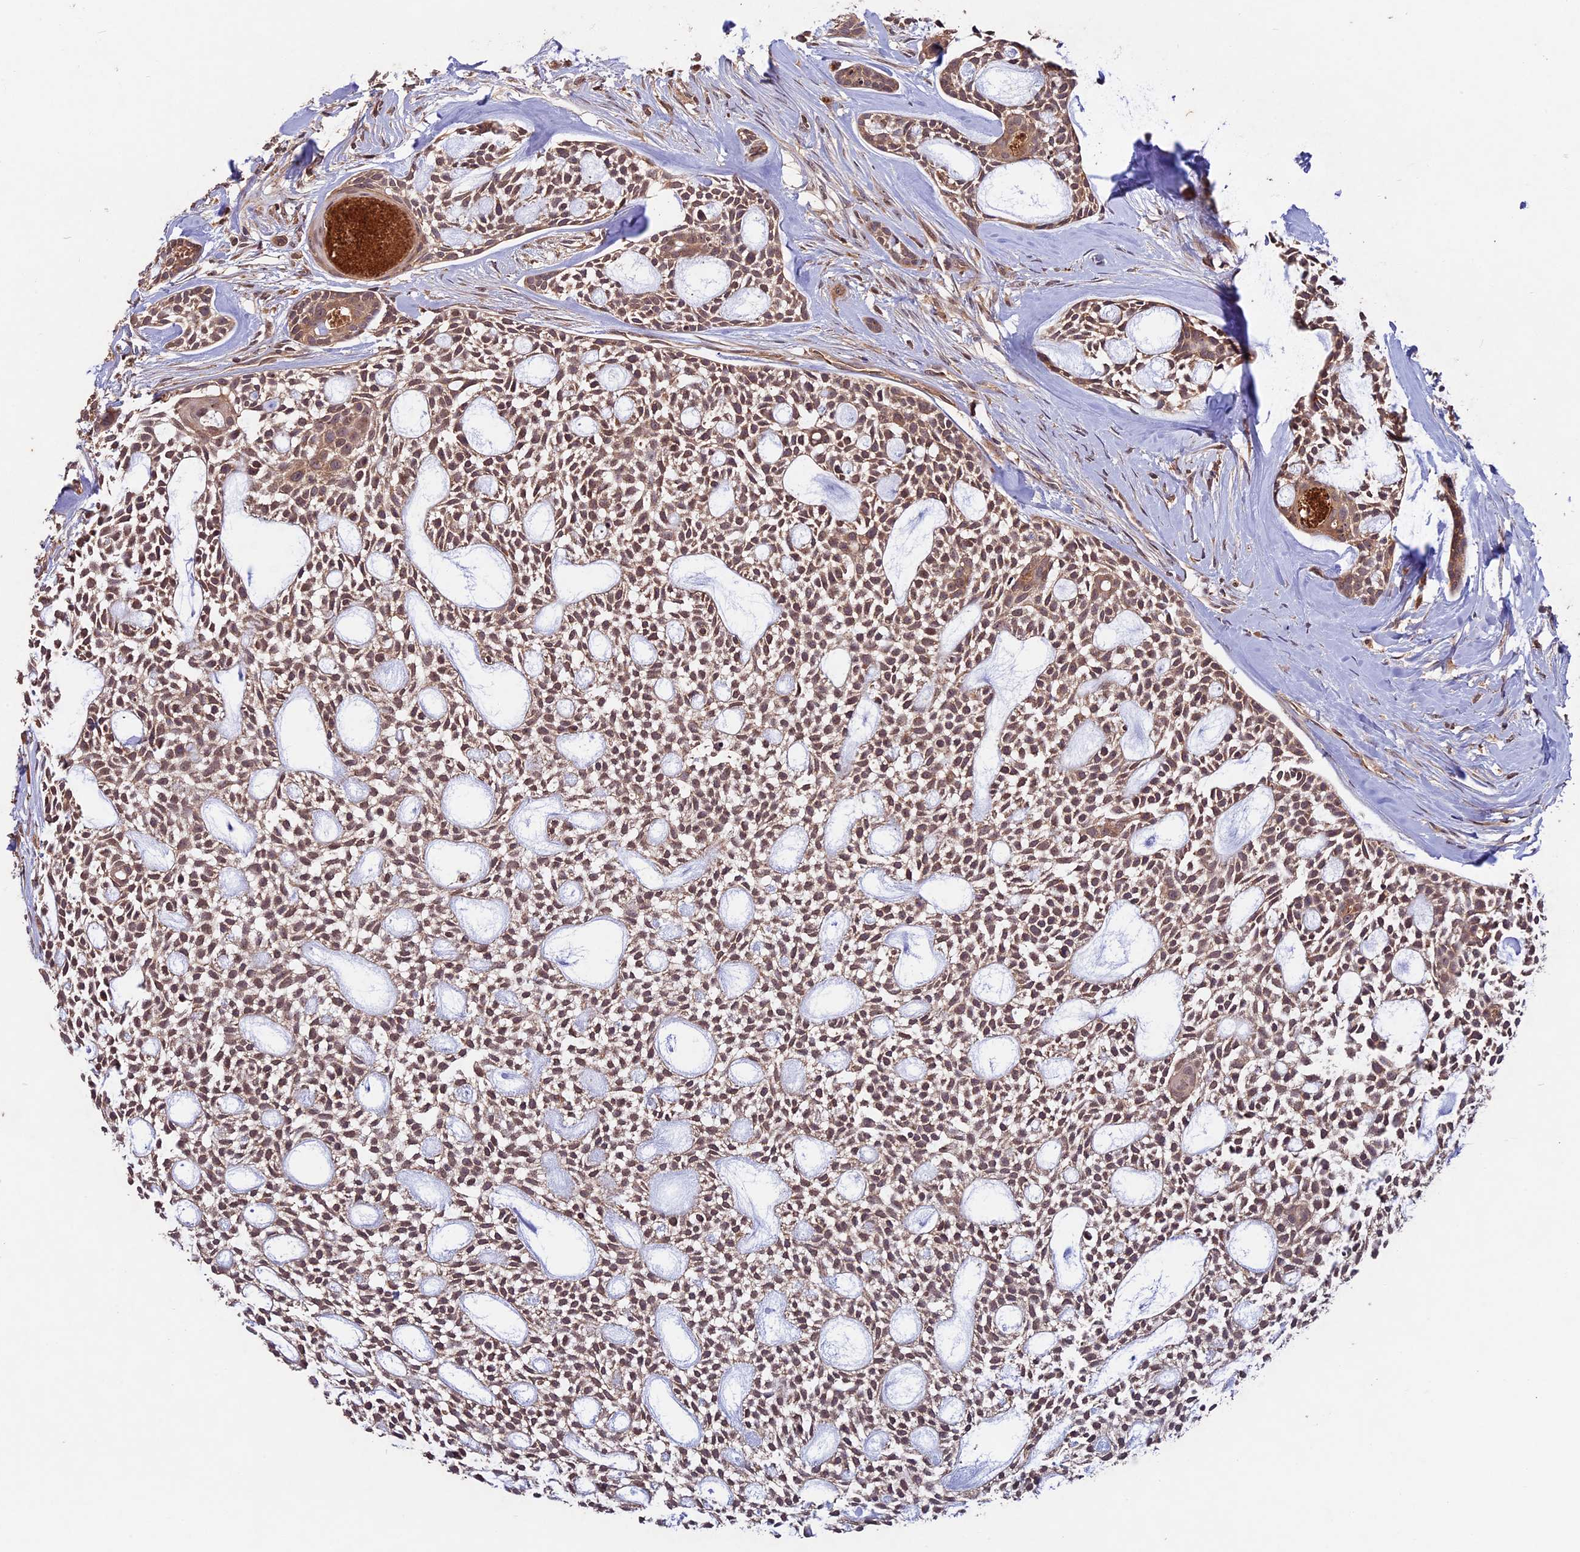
{"staining": {"intensity": "moderate", "quantity": ">75%", "location": "cytoplasmic/membranous"}, "tissue": "head and neck cancer", "cell_type": "Tumor cells", "image_type": "cancer", "snomed": [{"axis": "morphology", "description": "Adenocarcinoma, NOS"}, {"axis": "topography", "description": "Subcutis"}, {"axis": "topography", "description": "Head-Neck"}], "caption": "A brown stain shows moderate cytoplasmic/membranous staining of a protein in head and neck cancer (adenocarcinoma) tumor cells. (Brightfield microscopy of DAB IHC at high magnification).", "gene": "CHAC1", "patient": {"sex": "female", "age": 73}}